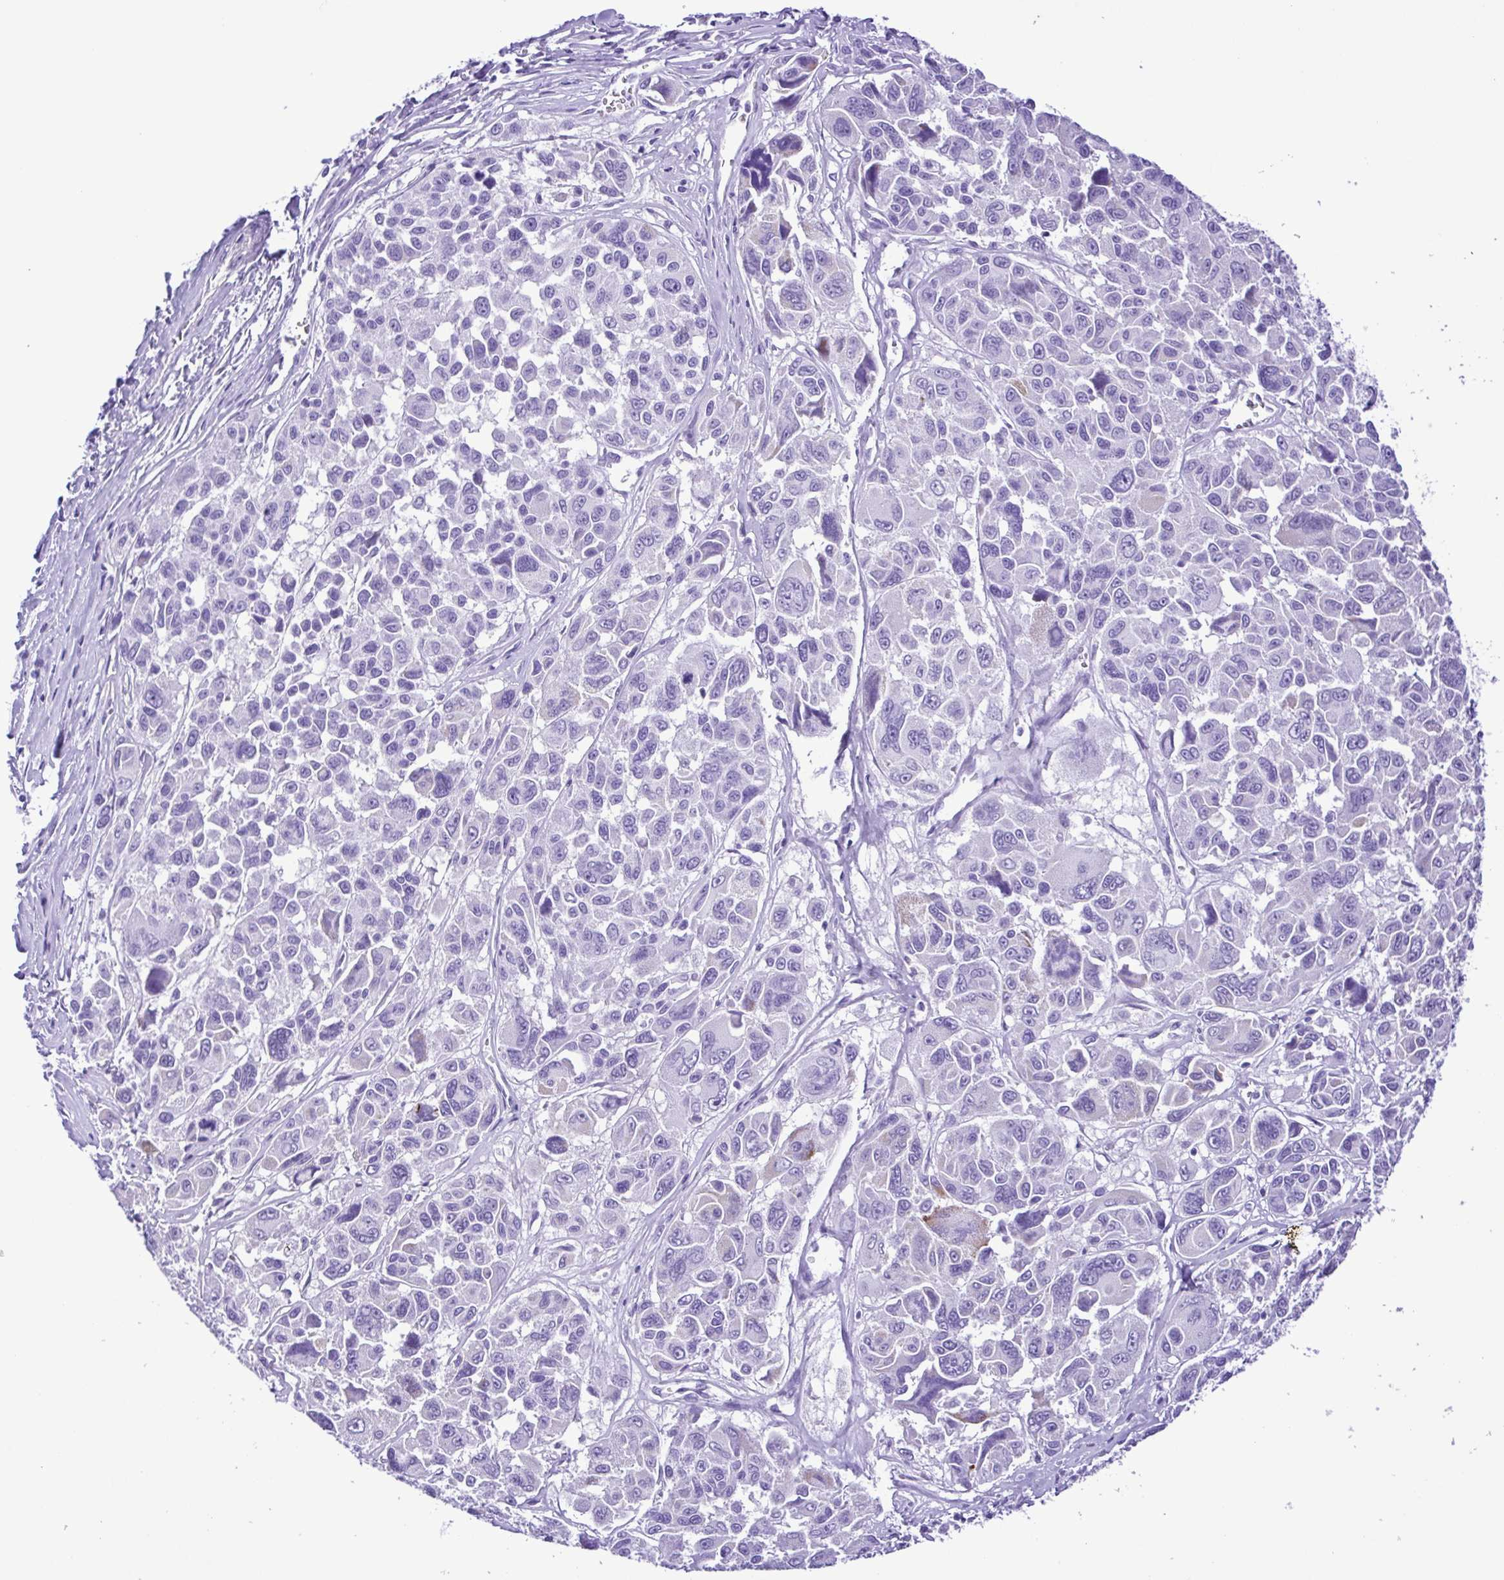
{"staining": {"intensity": "negative", "quantity": "none", "location": "none"}, "tissue": "melanoma", "cell_type": "Tumor cells", "image_type": "cancer", "snomed": [{"axis": "morphology", "description": "Malignant melanoma, NOS"}, {"axis": "topography", "description": "Skin"}], "caption": "The image shows no significant positivity in tumor cells of malignant melanoma.", "gene": "SYT1", "patient": {"sex": "female", "age": 66}}